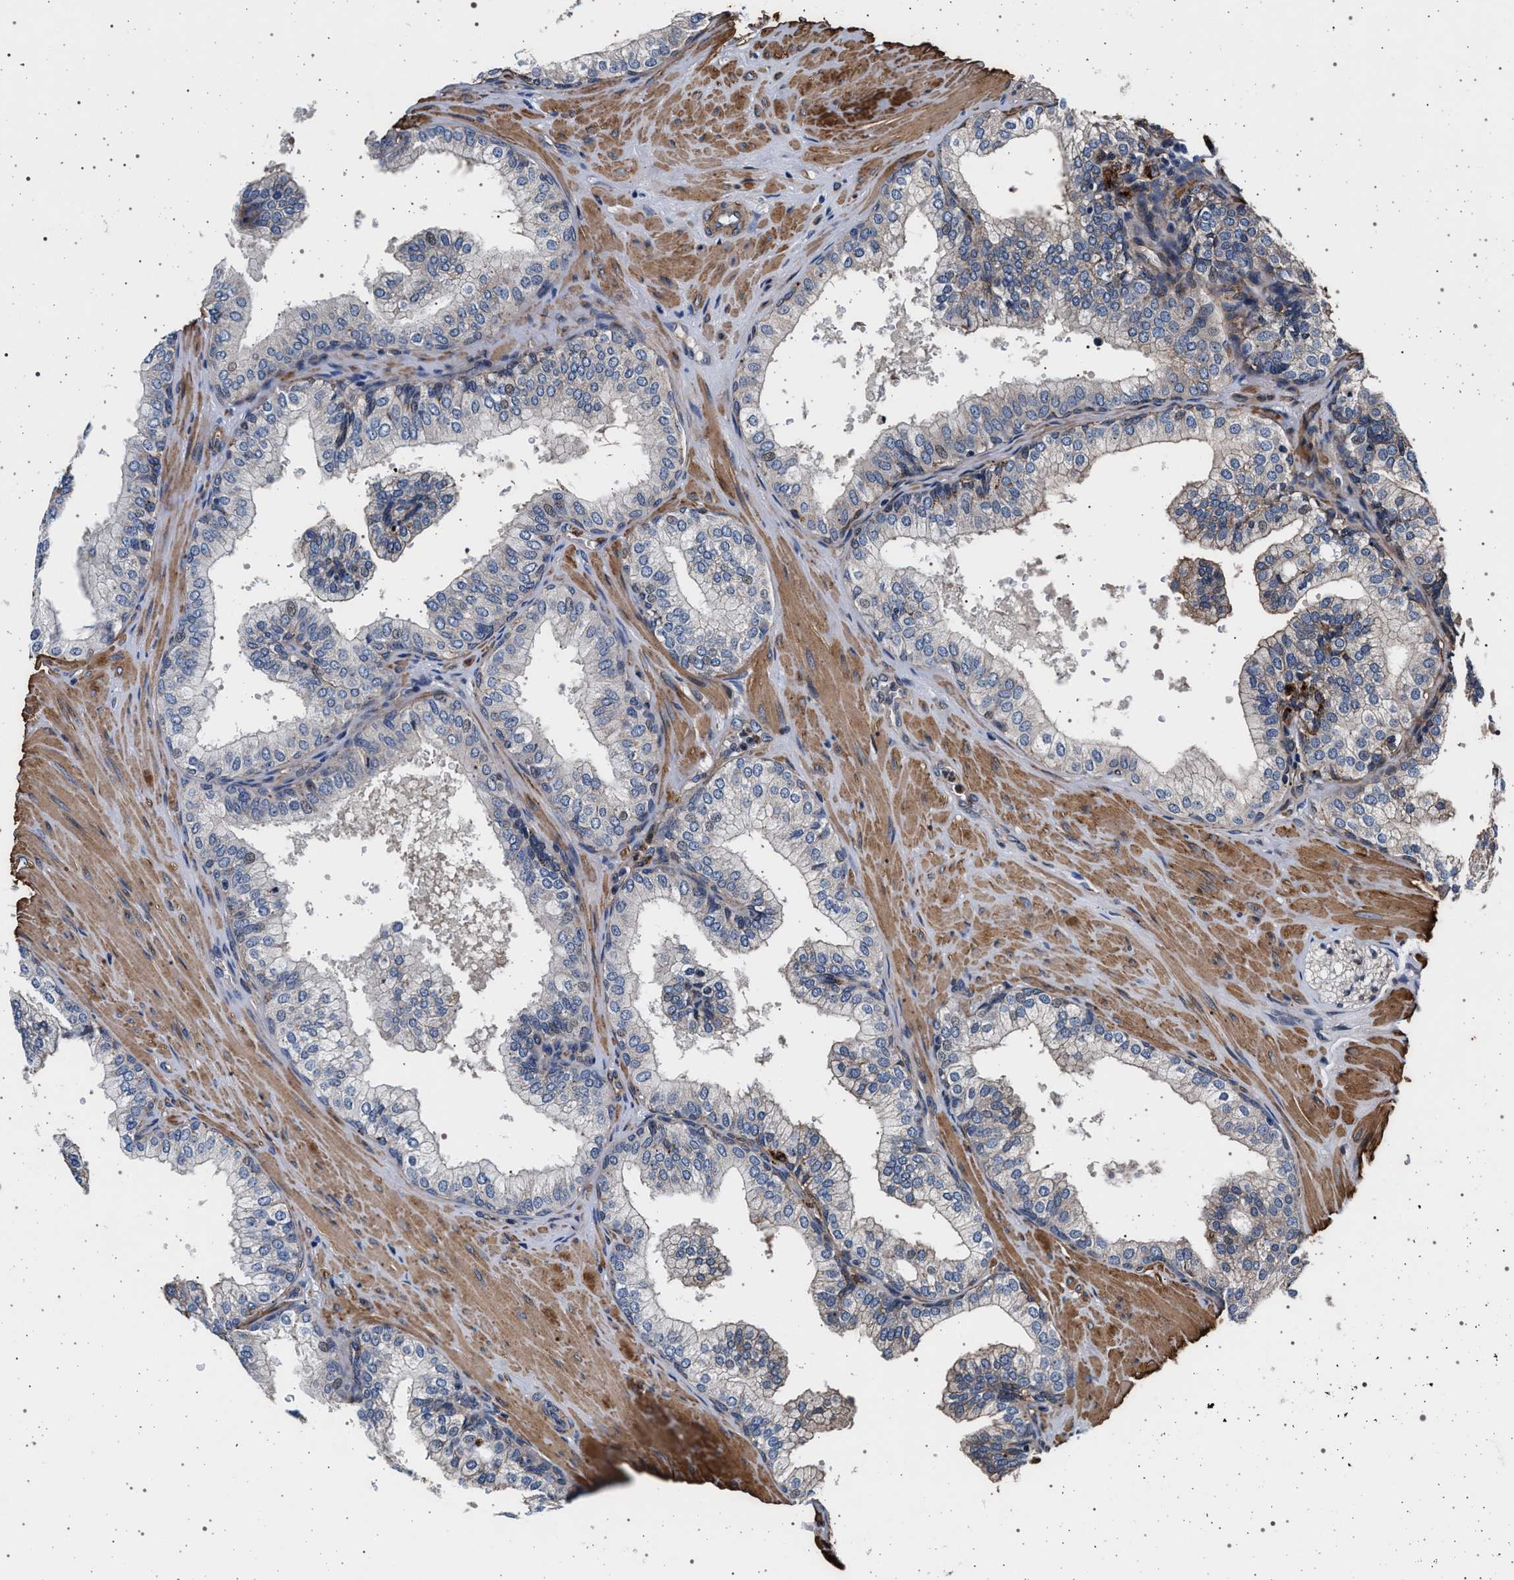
{"staining": {"intensity": "negative", "quantity": "none", "location": "none"}, "tissue": "prostate", "cell_type": "Glandular cells", "image_type": "normal", "snomed": [{"axis": "morphology", "description": "Normal tissue, NOS"}, {"axis": "topography", "description": "Prostate"}], "caption": "Glandular cells are negative for brown protein staining in unremarkable prostate. The staining is performed using DAB brown chromogen with nuclei counter-stained in using hematoxylin.", "gene": "KCNK6", "patient": {"sex": "male", "age": 60}}